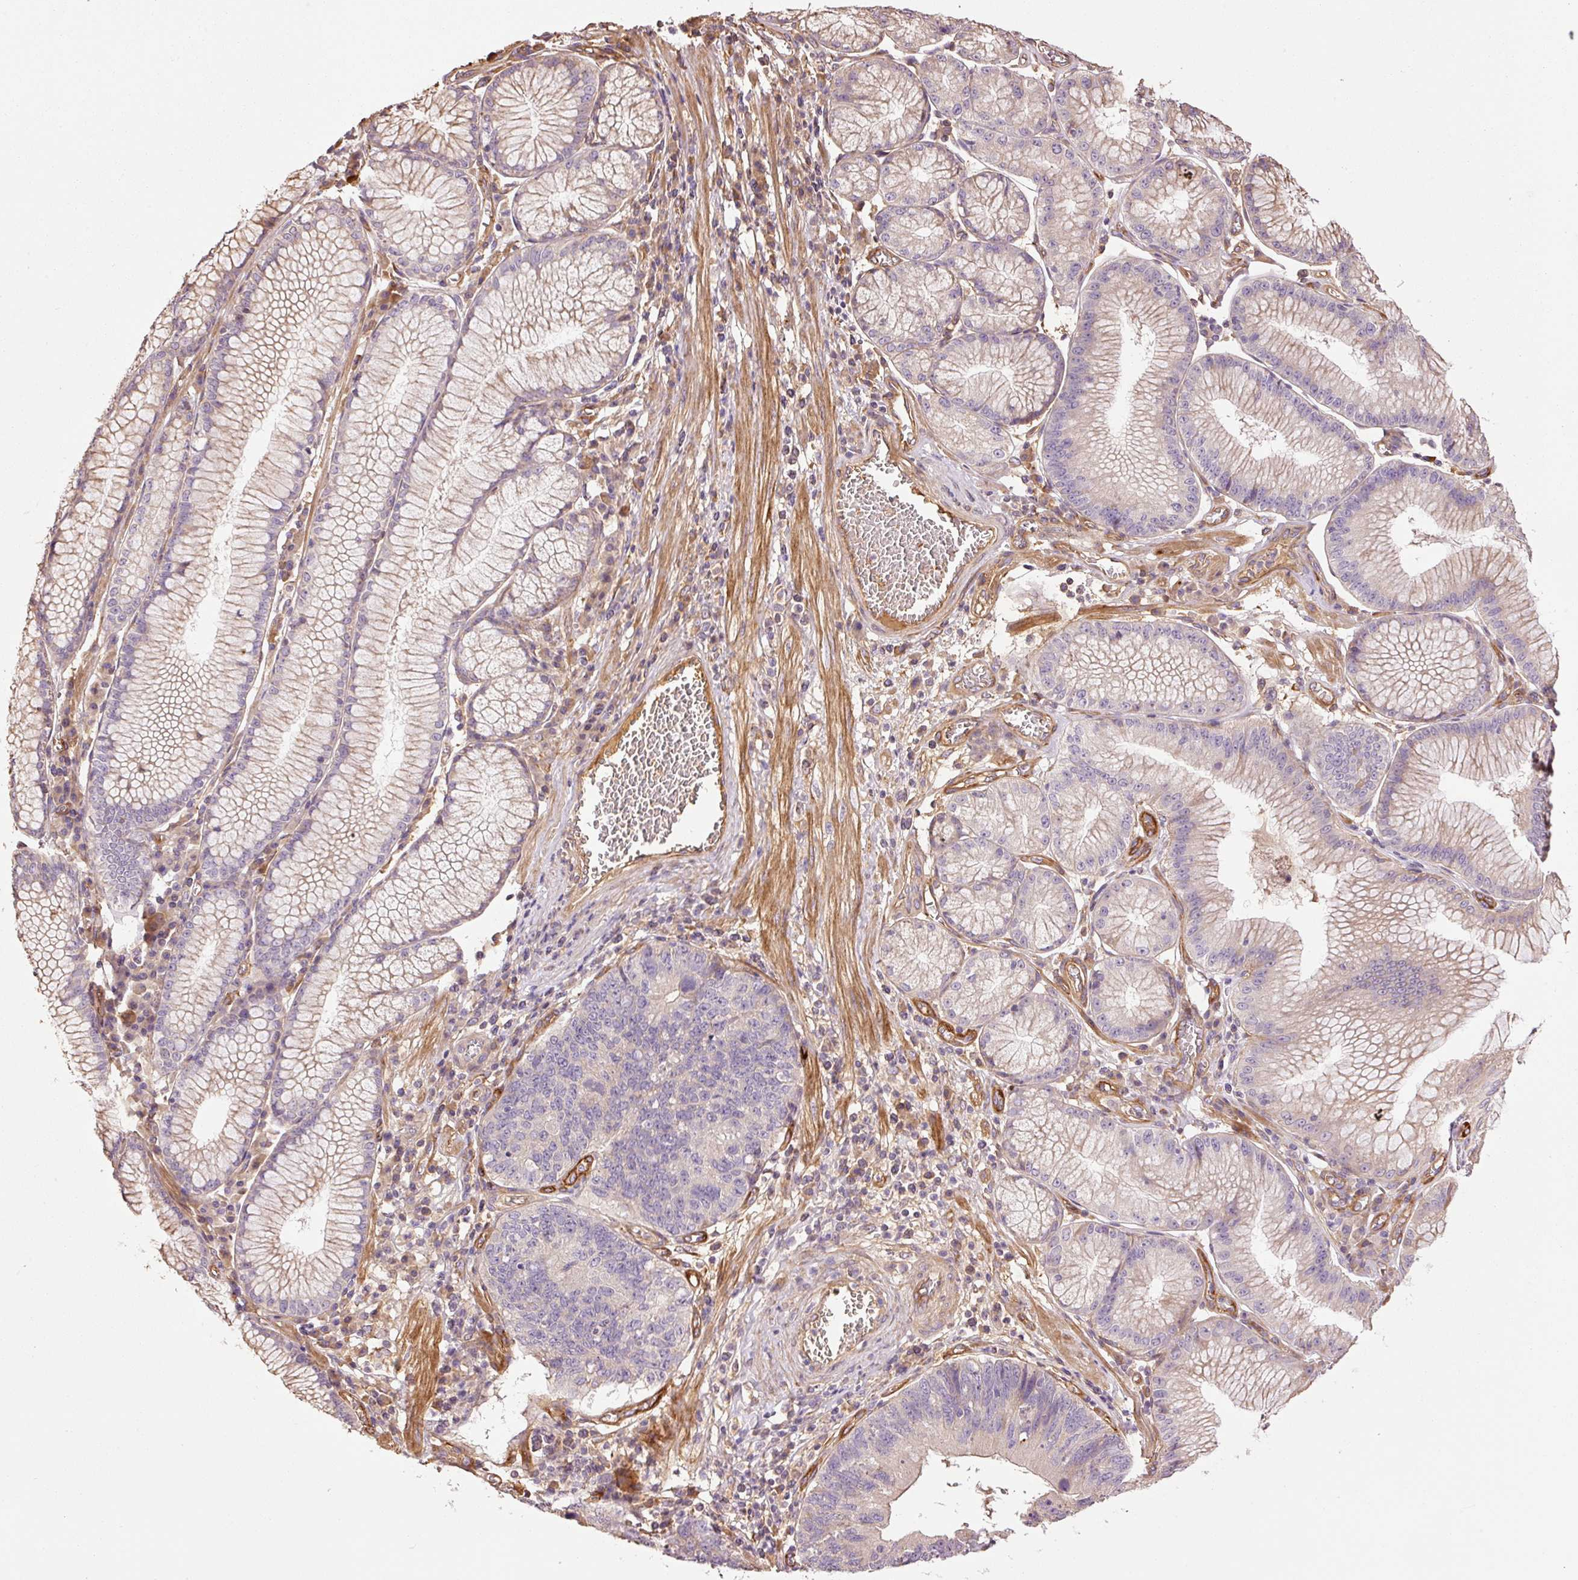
{"staining": {"intensity": "negative", "quantity": "none", "location": "none"}, "tissue": "stomach cancer", "cell_type": "Tumor cells", "image_type": "cancer", "snomed": [{"axis": "morphology", "description": "Adenocarcinoma, NOS"}, {"axis": "topography", "description": "Stomach"}], "caption": "The histopathology image shows no significant positivity in tumor cells of stomach cancer (adenocarcinoma). The staining is performed using DAB (3,3'-diaminobenzidine) brown chromogen with nuclei counter-stained in using hematoxylin.", "gene": "NID2", "patient": {"sex": "male", "age": 59}}